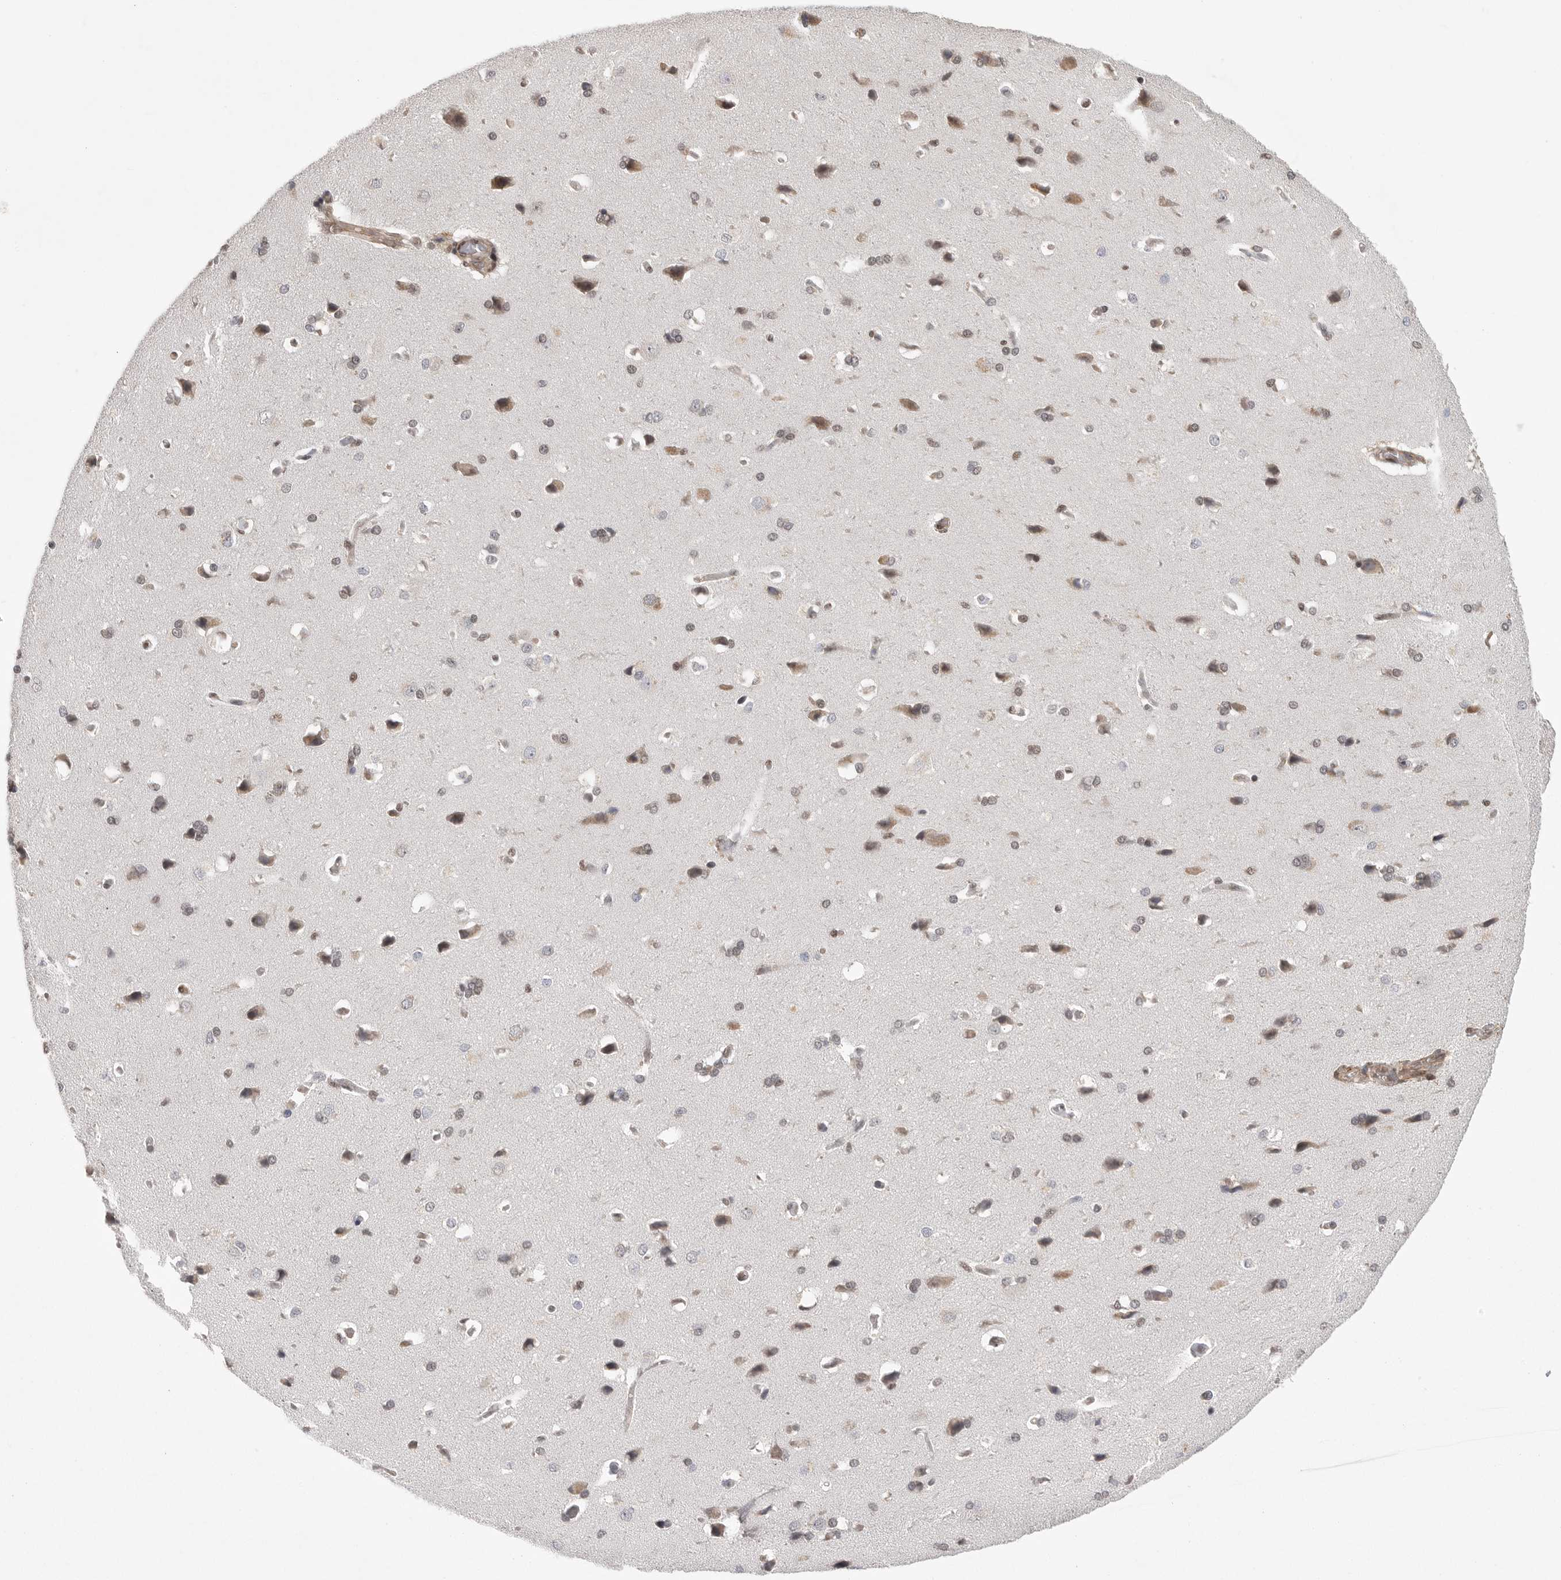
{"staining": {"intensity": "moderate", "quantity": ">75%", "location": "cytoplasmic/membranous"}, "tissue": "cerebral cortex", "cell_type": "Endothelial cells", "image_type": "normal", "snomed": [{"axis": "morphology", "description": "Normal tissue, NOS"}, {"axis": "topography", "description": "Cerebral cortex"}], "caption": "Immunohistochemical staining of normal human cerebral cortex exhibits medium levels of moderate cytoplasmic/membranous positivity in approximately >75% of endothelial cells. (DAB (3,3'-diaminobenzidine) IHC with brightfield microscopy, high magnification).", "gene": "NECTIN1", "patient": {"sex": "male", "age": 62}}